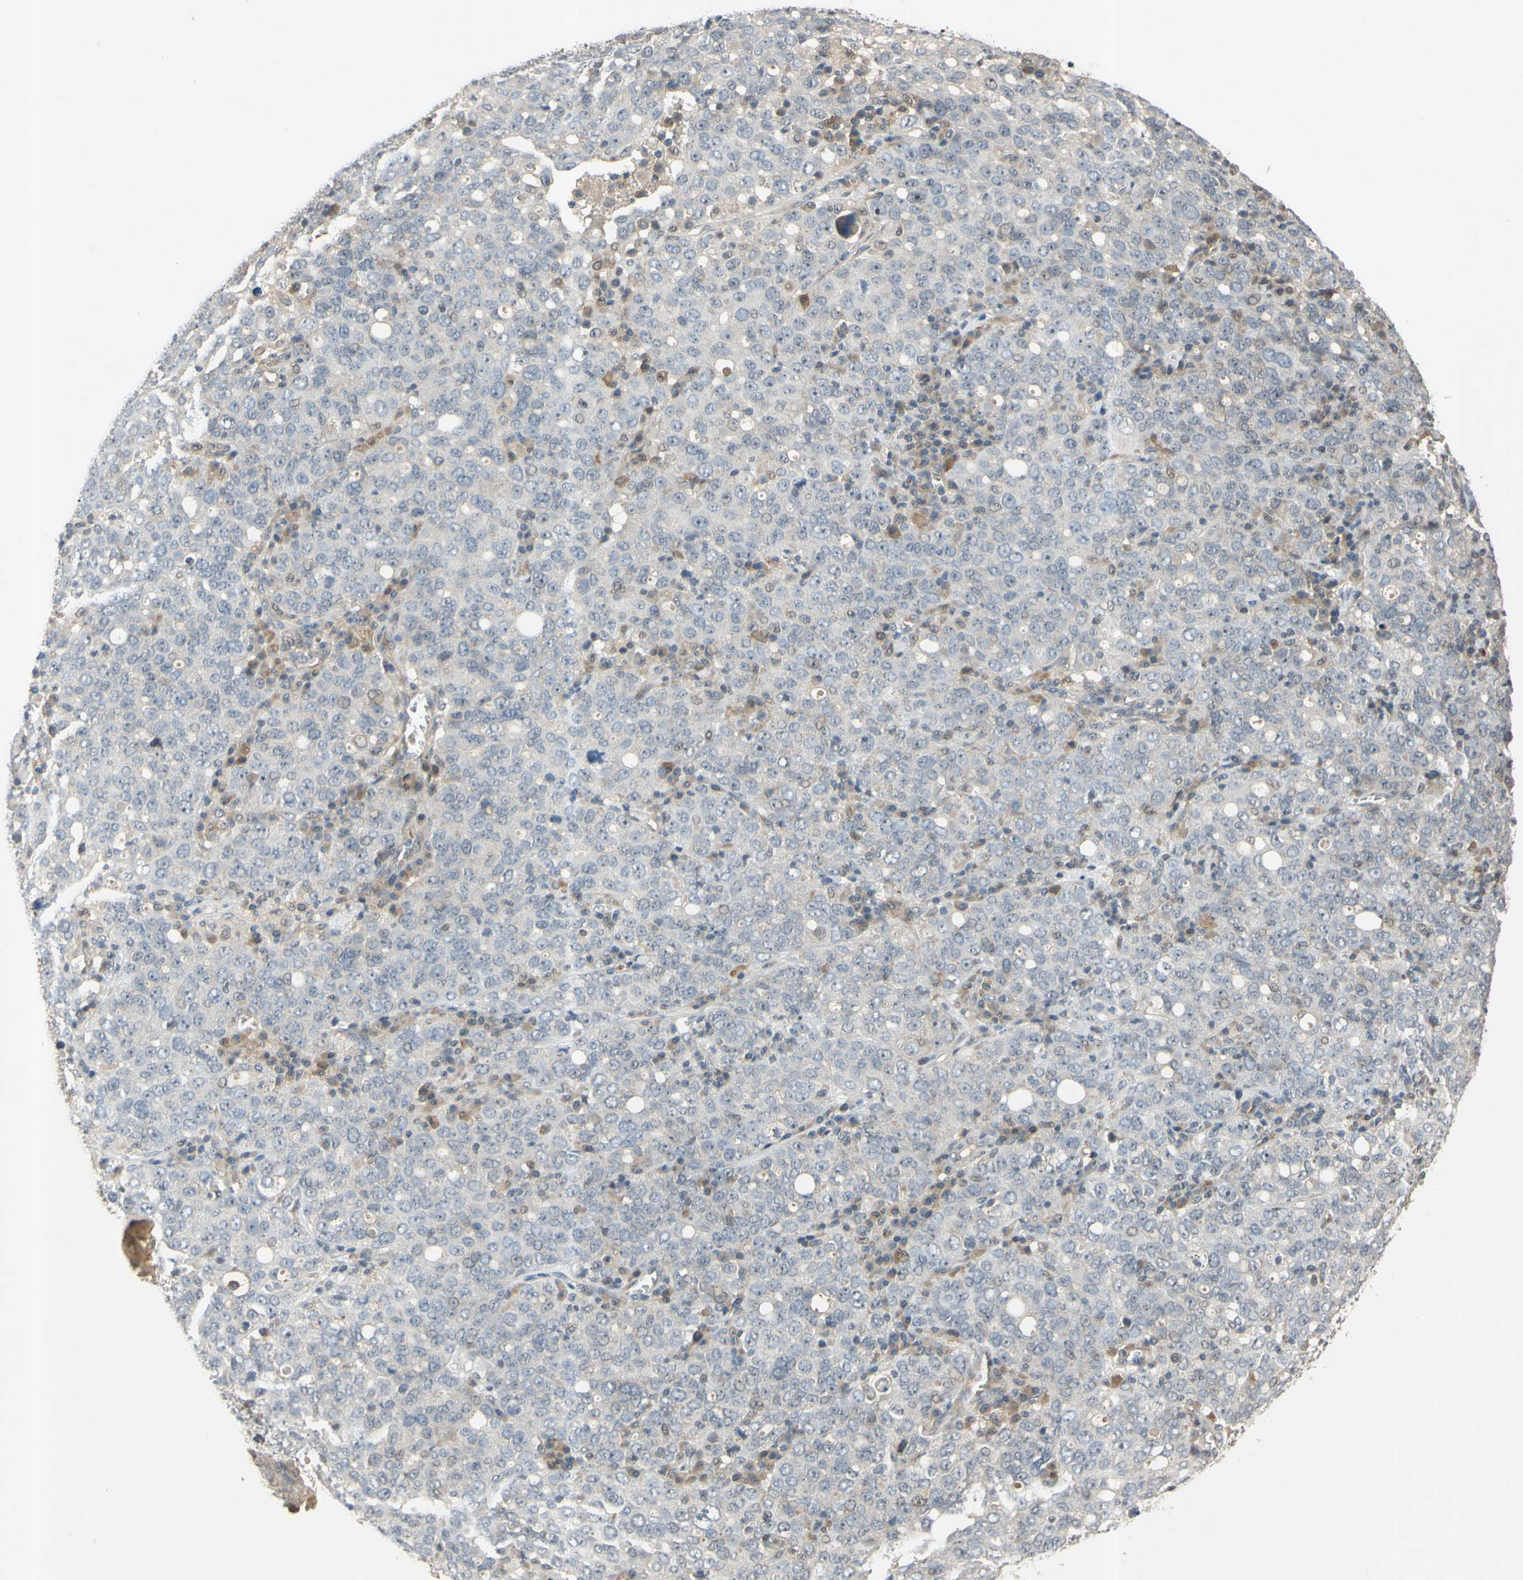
{"staining": {"intensity": "negative", "quantity": "none", "location": "none"}, "tissue": "ovarian cancer", "cell_type": "Tumor cells", "image_type": "cancer", "snomed": [{"axis": "morphology", "description": "Carcinoma, endometroid"}, {"axis": "topography", "description": "Ovary"}], "caption": "Immunohistochemistry of human endometroid carcinoma (ovarian) displays no expression in tumor cells. (DAB IHC visualized using brightfield microscopy, high magnification).", "gene": "ALK", "patient": {"sex": "female", "age": 62}}